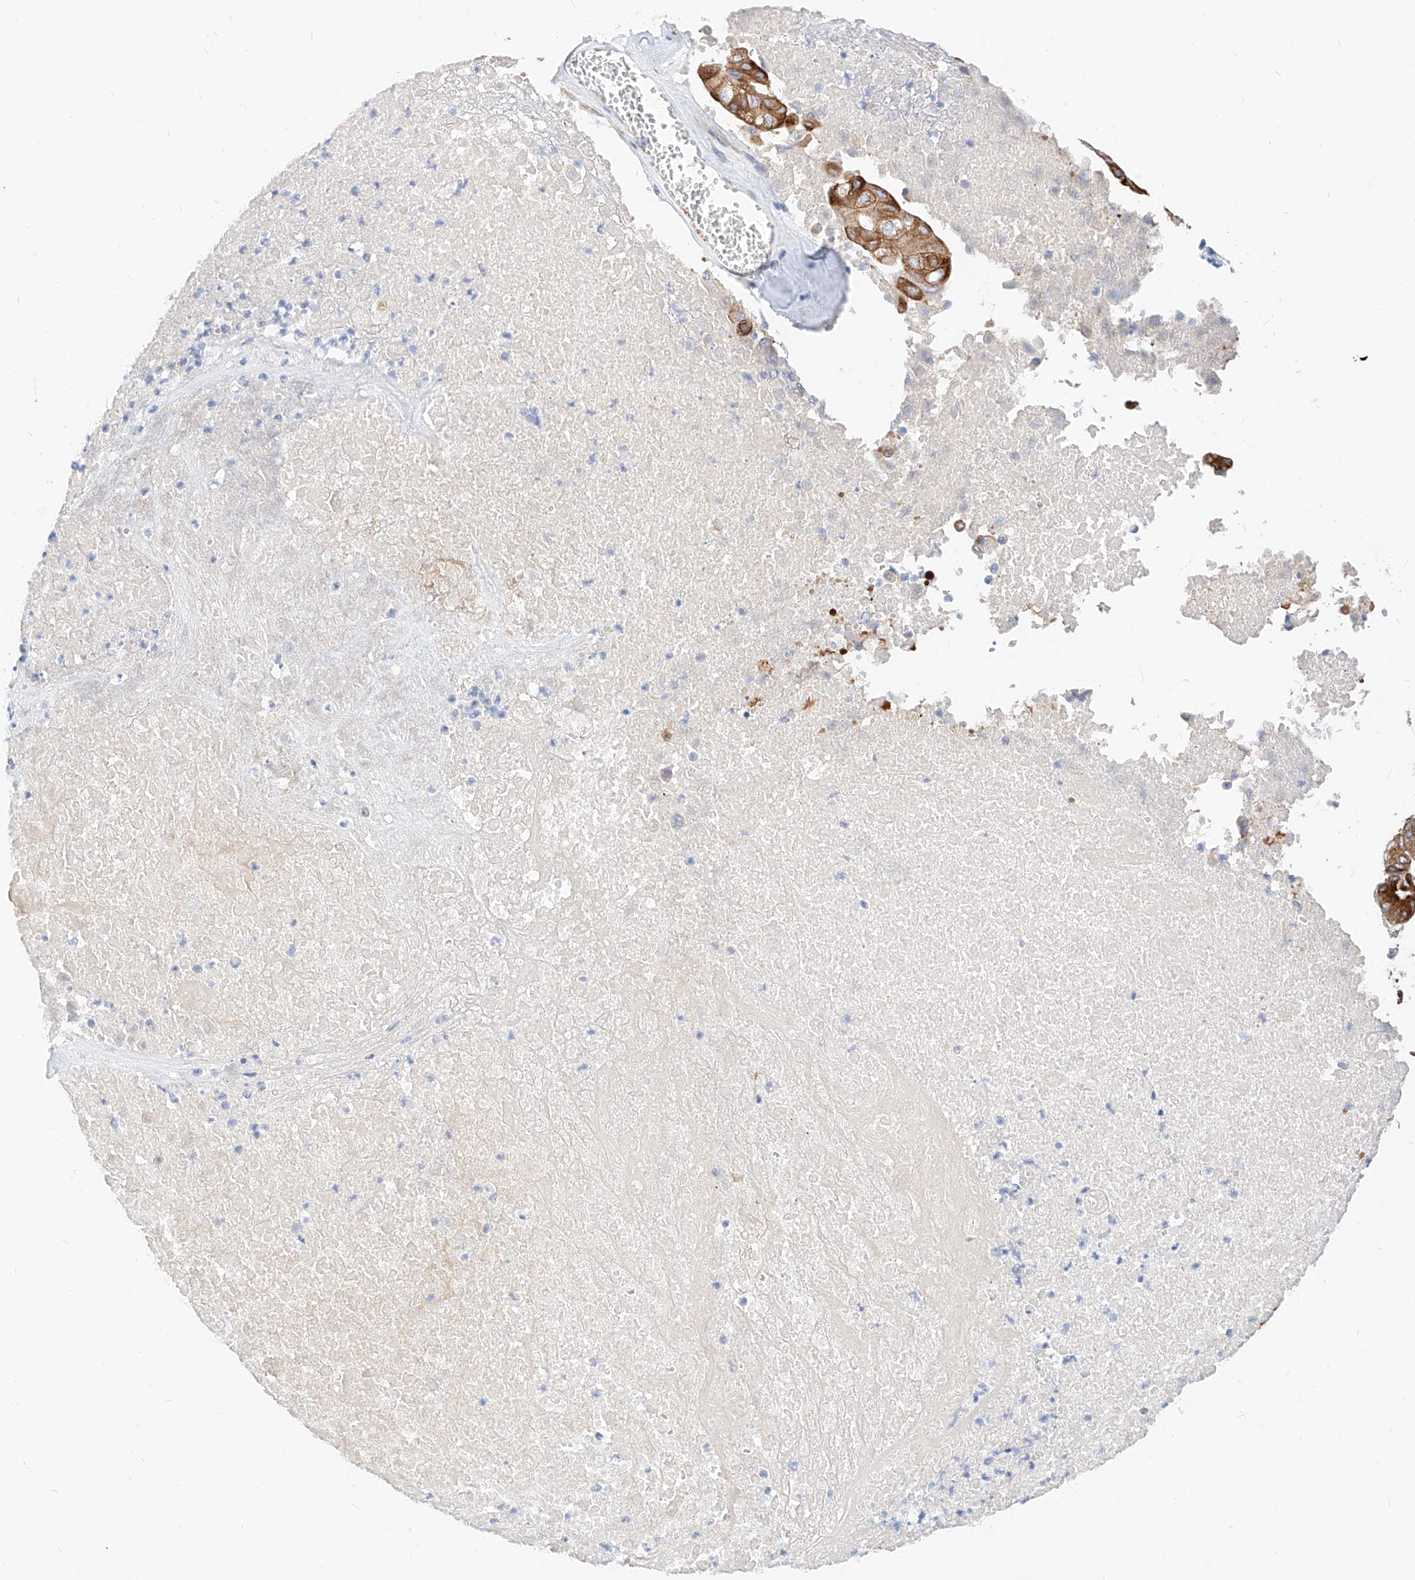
{"staining": {"intensity": "strong", "quantity": ">75%", "location": "cytoplasmic/membranous"}, "tissue": "pancreatic cancer", "cell_type": "Tumor cells", "image_type": "cancer", "snomed": [{"axis": "morphology", "description": "Adenocarcinoma, NOS"}, {"axis": "topography", "description": "Pancreas"}], "caption": "The histopathology image shows a brown stain indicating the presence of a protein in the cytoplasmic/membranous of tumor cells in pancreatic cancer.", "gene": "MAP7", "patient": {"sex": "female", "age": 77}}